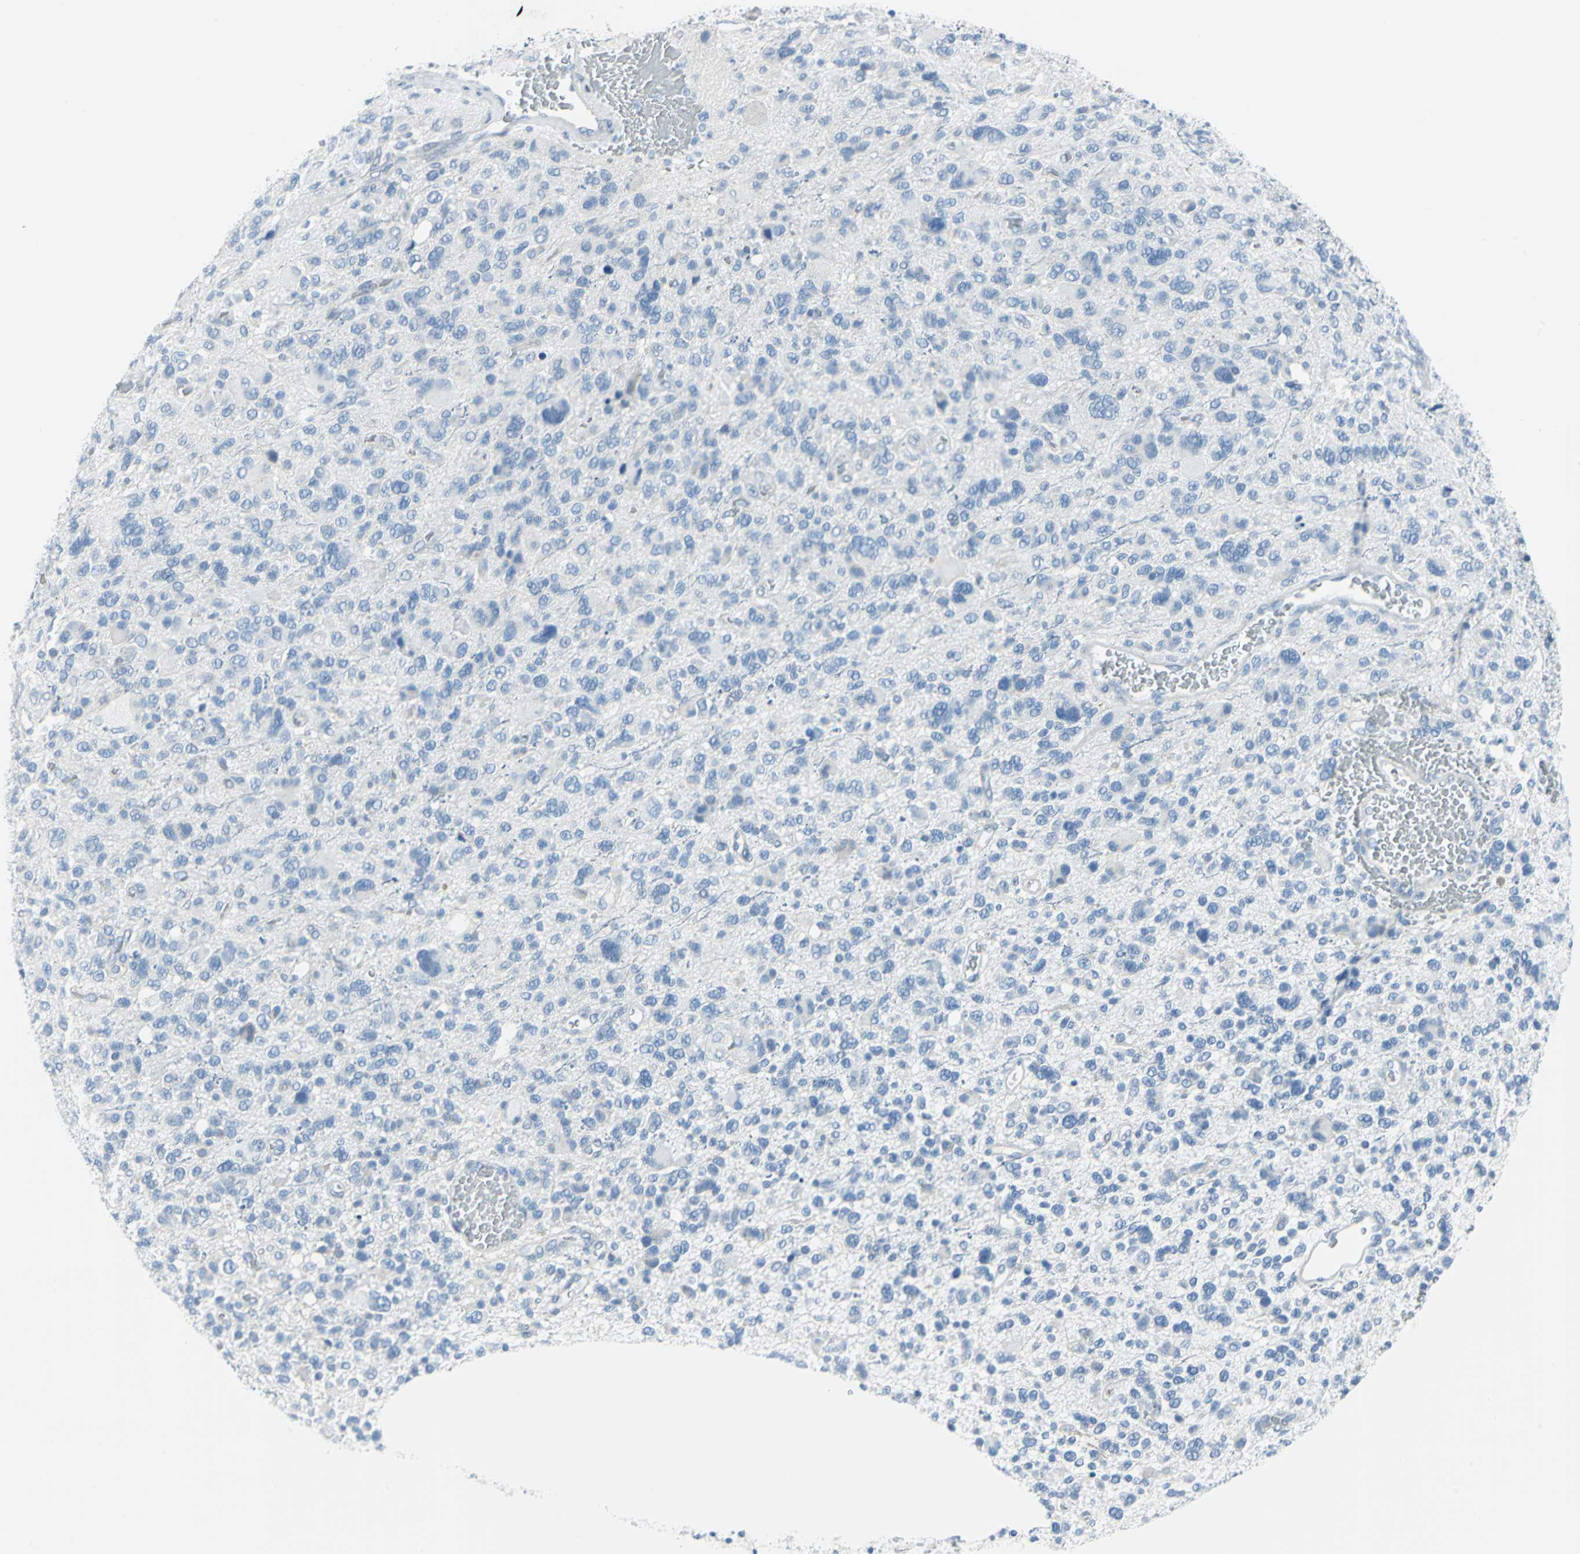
{"staining": {"intensity": "negative", "quantity": "none", "location": "none"}, "tissue": "glioma", "cell_type": "Tumor cells", "image_type": "cancer", "snomed": [{"axis": "morphology", "description": "Glioma, malignant, High grade"}, {"axis": "topography", "description": "Brain"}], "caption": "Tumor cells are negative for protein expression in human high-grade glioma (malignant). Brightfield microscopy of immunohistochemistry (IHC) stained with DAB (brown) and hematoxylin (blue), captured at high magnification.", "gene": "CYB5A", "patient": {"sex": "male", "age": 48}}